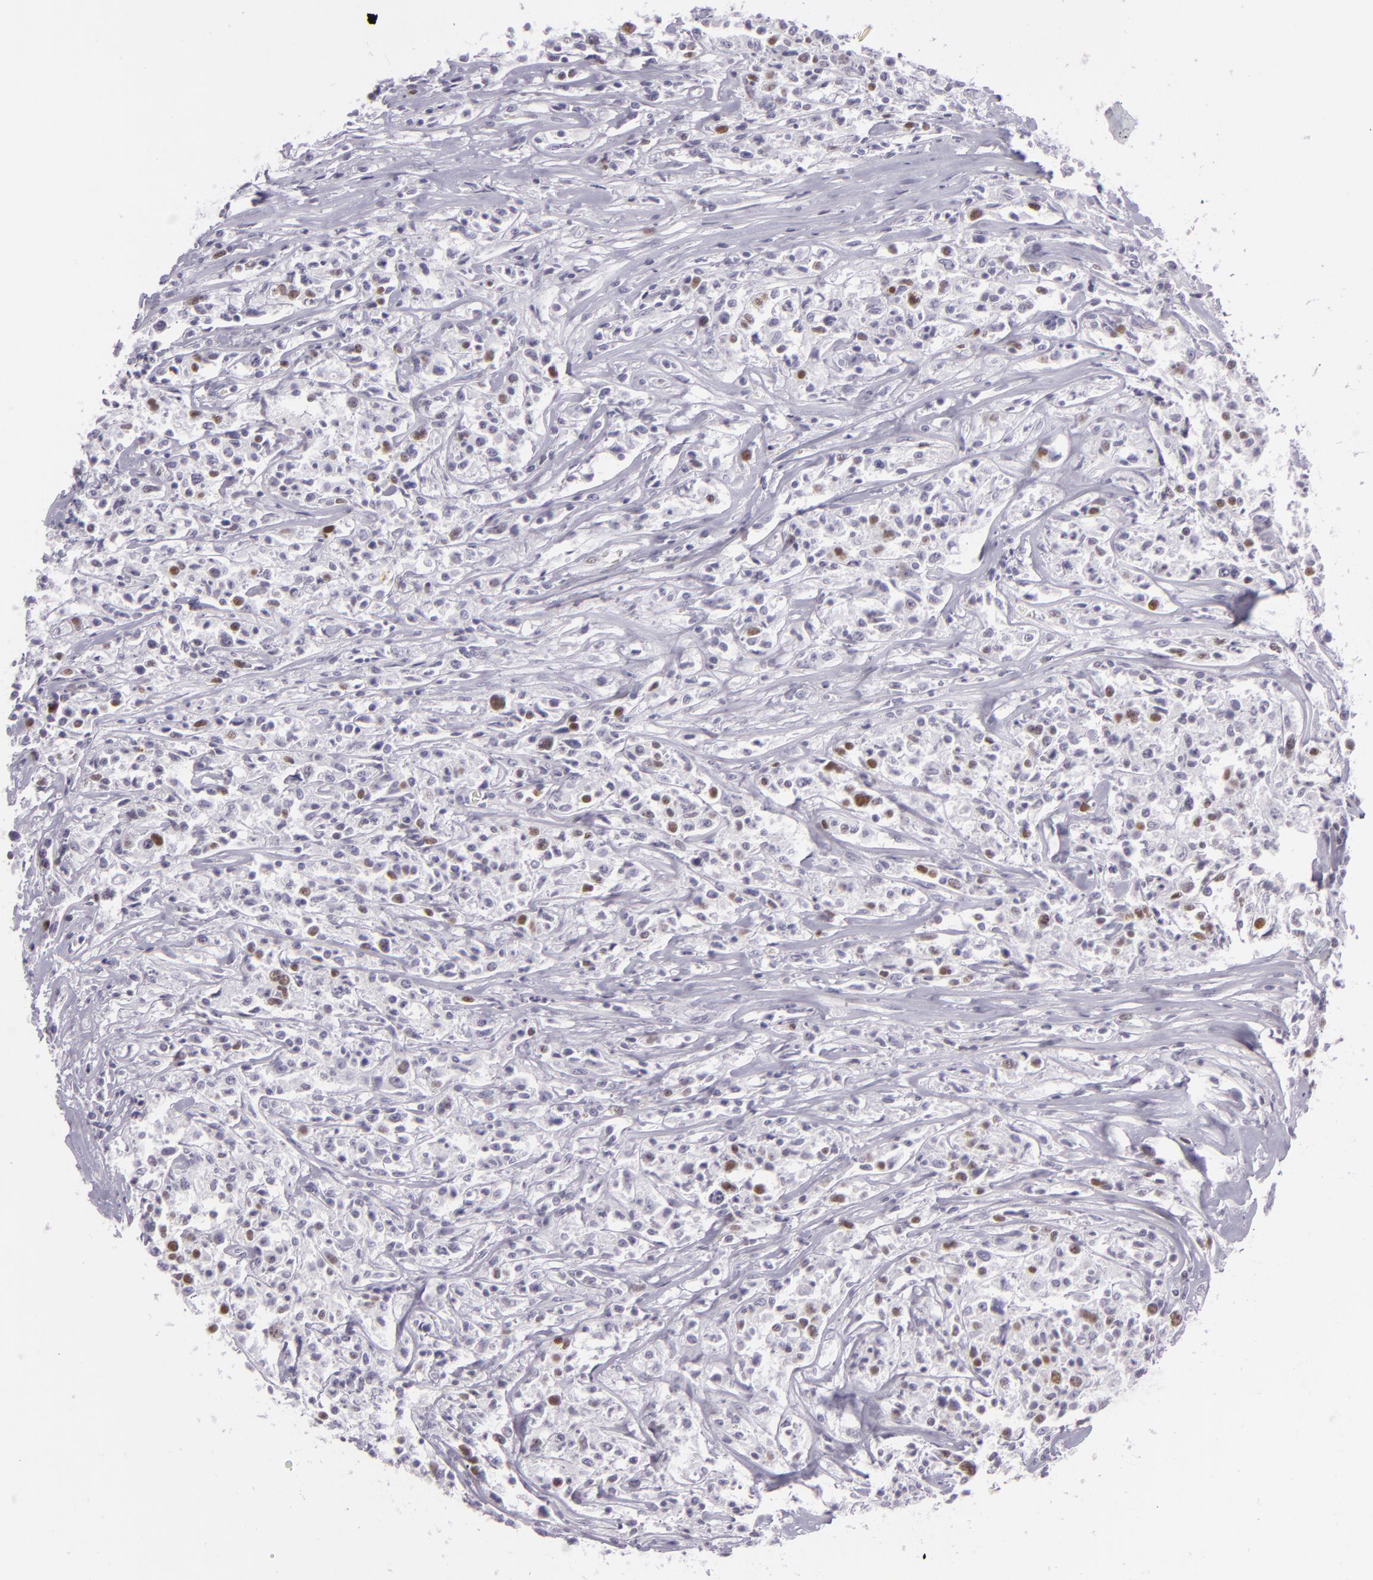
{"staining": {"intensity": "weak", "quantity": "<25%", "location": "nuclear"}, "tissue": "lymphoma", "cell_type": "Tumor cells", "image_type": "cancer", "snomed": [{"axis": "morphology", "description": "Malignant lymphoma, non-Hodgkin's type, Low grade"}, {"axis": "topography", "description": "Small intestine"}], "caption": "This is an immunohistochemistry image of malignant lymphoma, non-Hodgkin's type (low-grade). There is no expression in tumor cells.", "gene": "MCM3", "patient": {"sex": "female", "age": 59}}